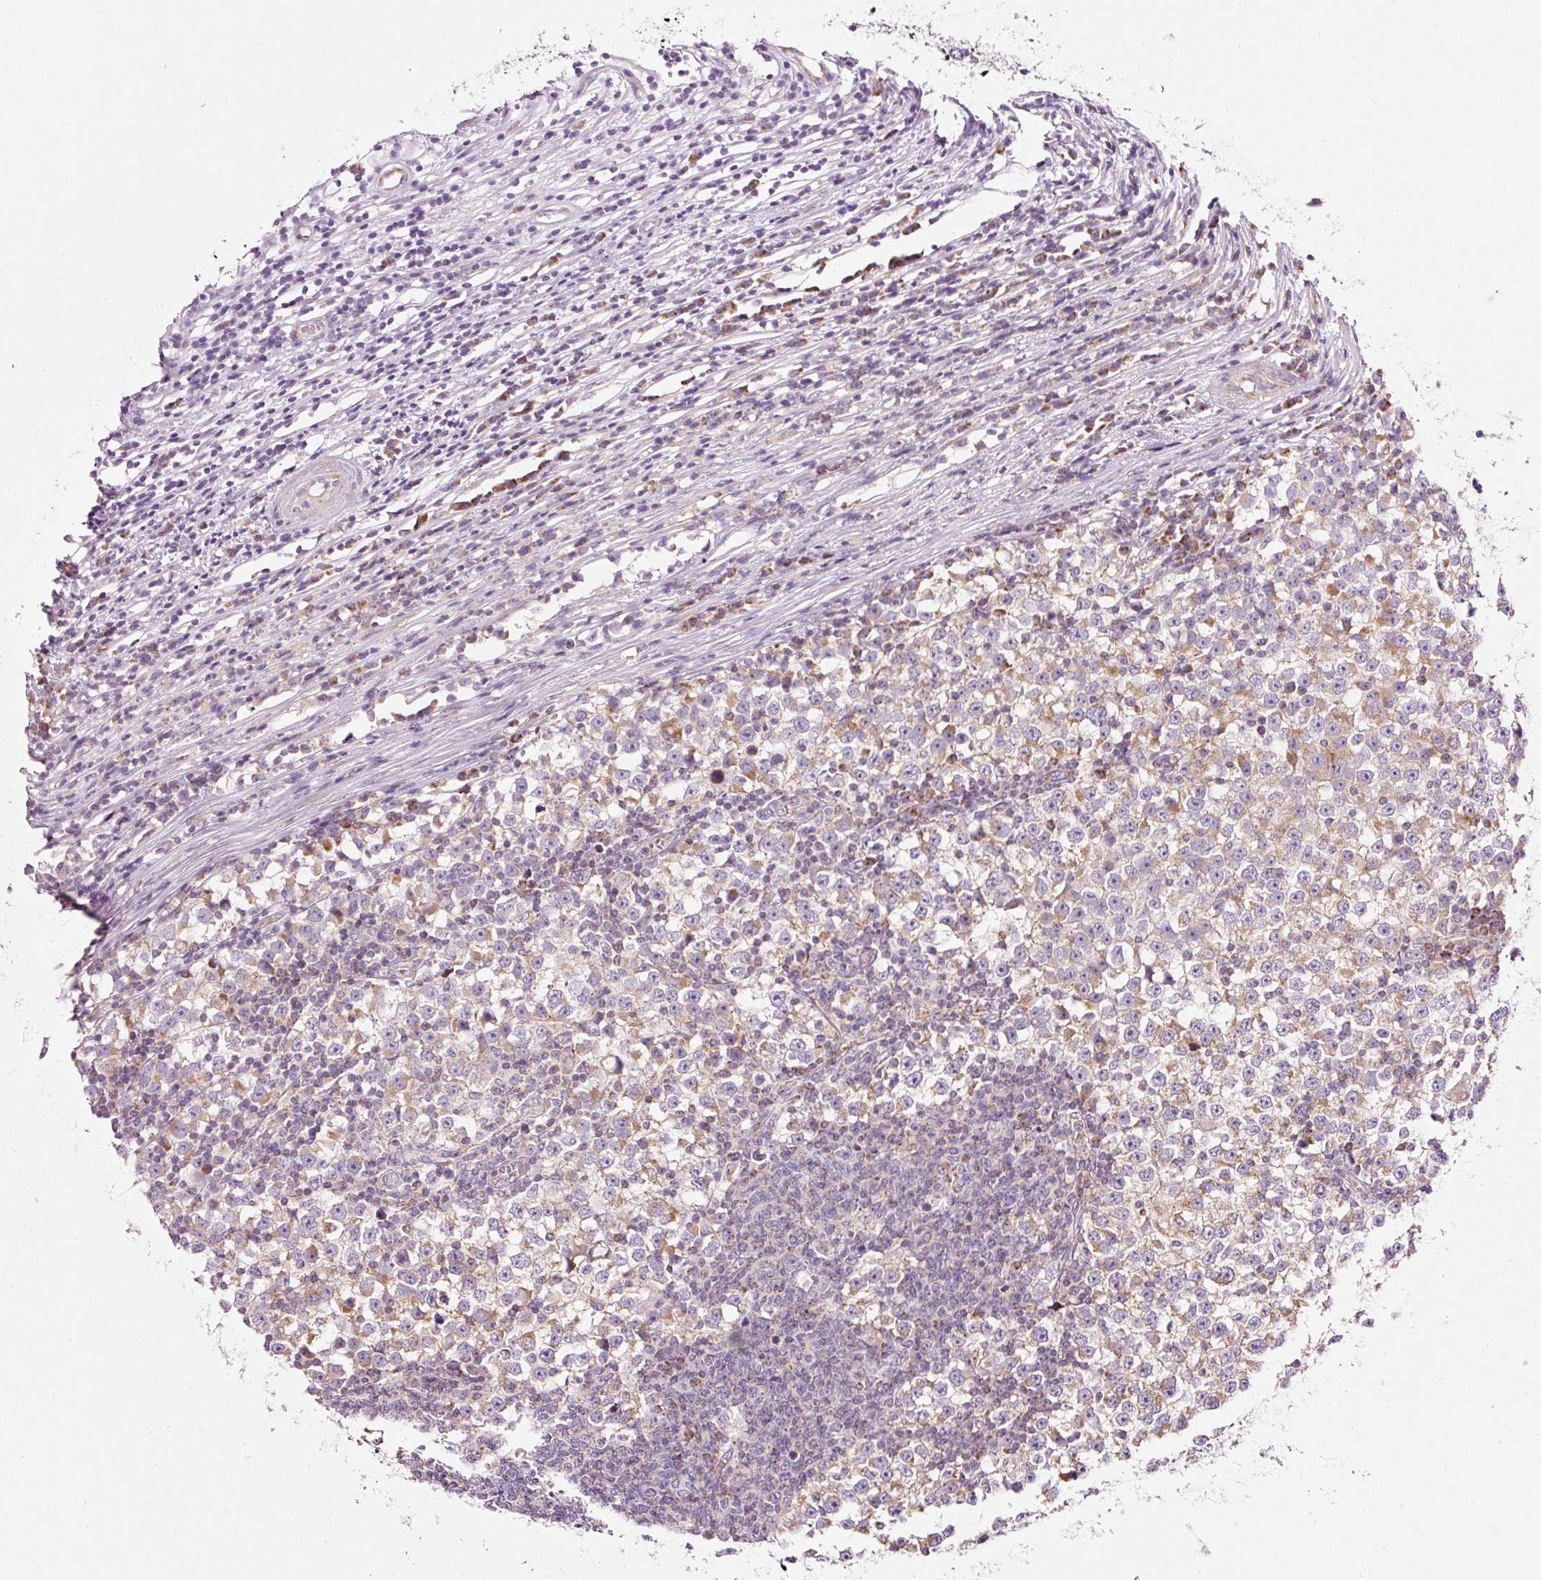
{"staining": {"intensity": "moderate", "quantity": ">75%", "location": "cytoplasmic/membranous"}, "tissue": "testis cancer", "cell_type": "Tumor cells", "image_type": "cancer", "snomed": [{"axis": "morphology", "description": "Seminoma, NOS"}, {"axis": "topography", "description": "Testis"}], "caption": "Tumor cells exhibit medium levels of moderate cytoplasmic/membranous expression in approximately >75% of cells in testis cancer.", "gene": "NDUFA1", "patient": {"sex": "male", "age": 65}}